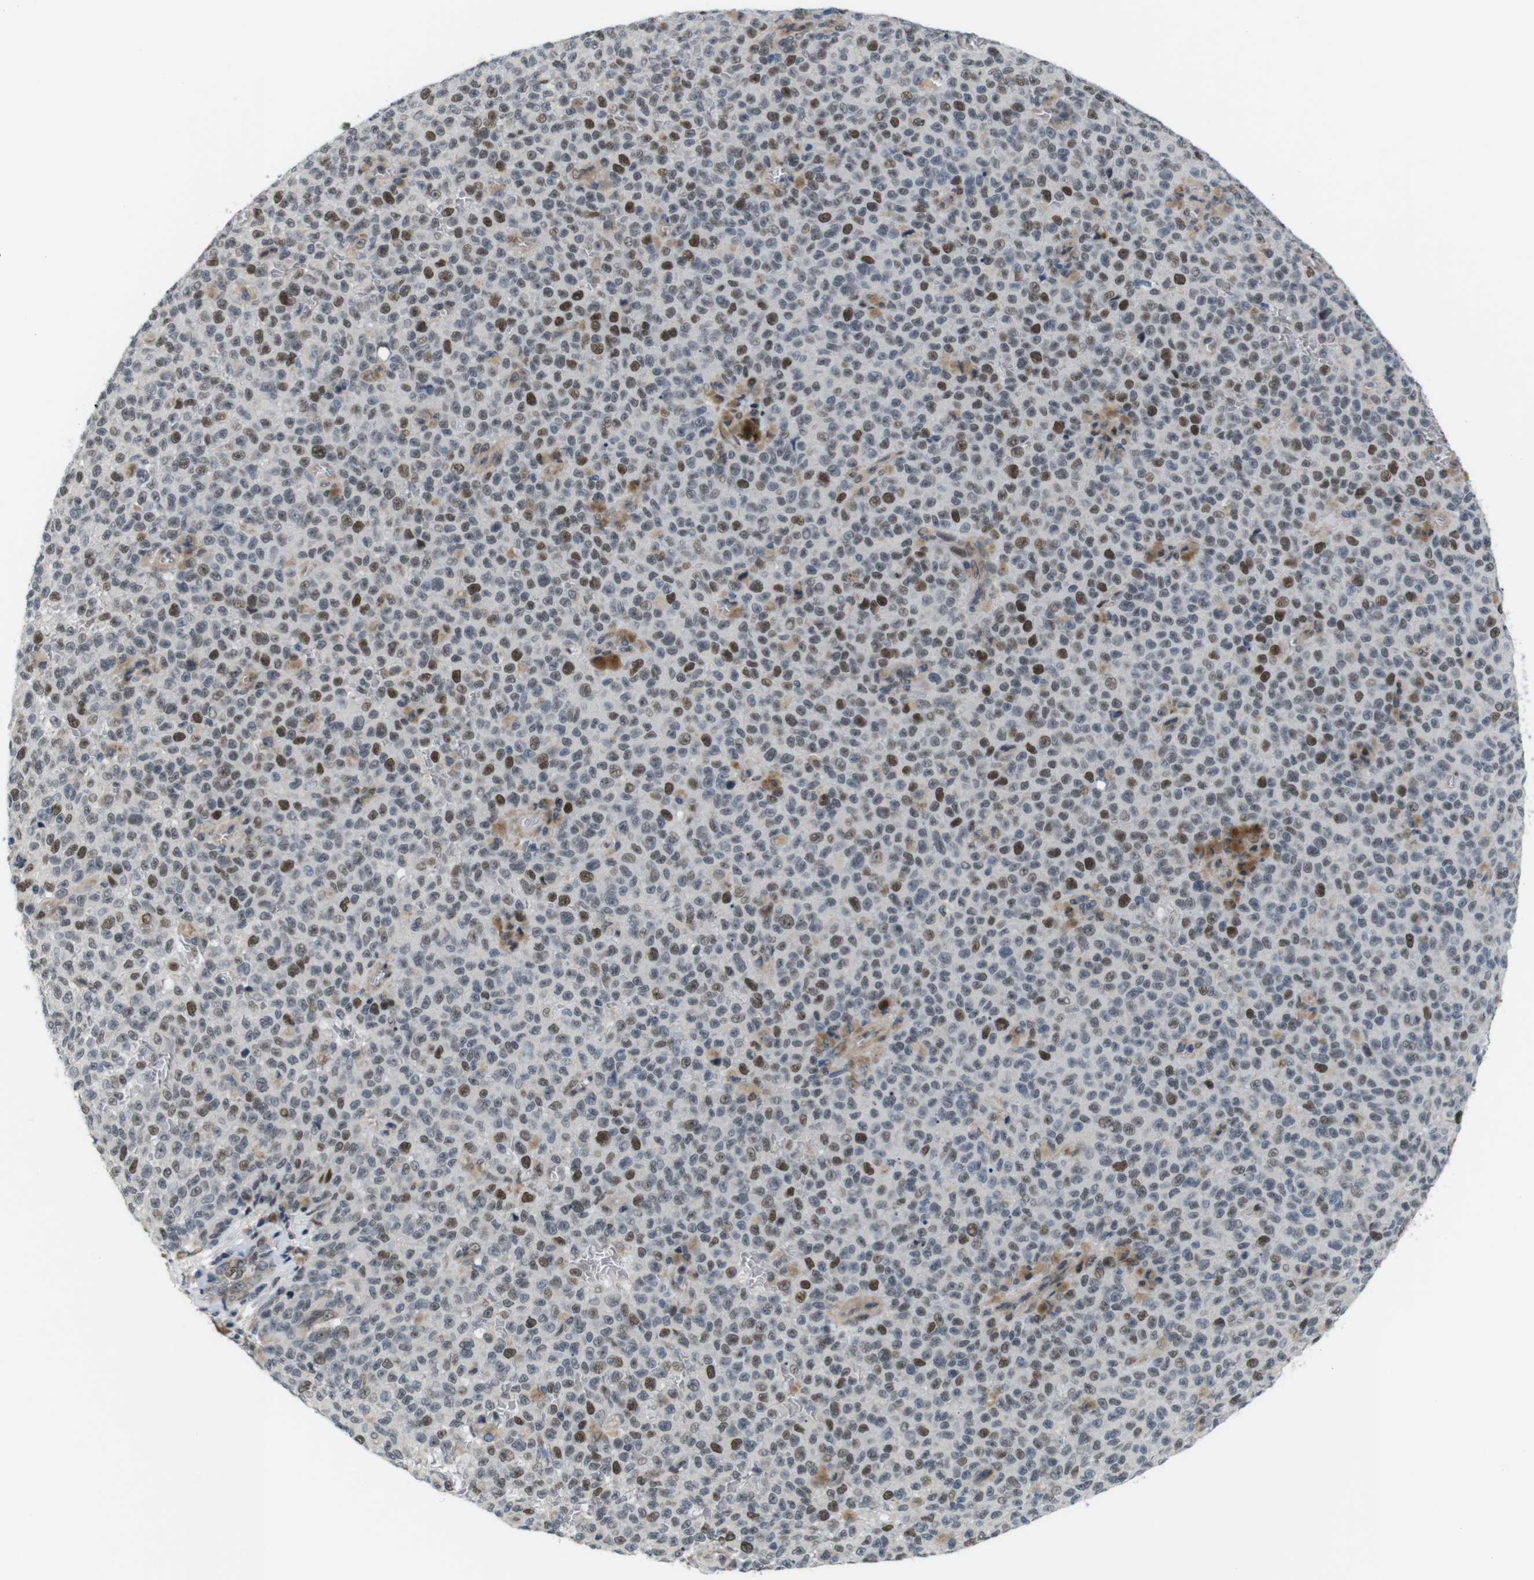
{"staining": {"intensity": "moderate", "quantity": "25%-75%", "location": "nuclear"}, "tissue": "melanoma", "cell_type": "Tumor cells", "image_type": "cancer", "snomed": [{"axis": "morphology", "description": "Malignant melanoma, NOS"}, {"axis": "topography", "description": "Skin"}], "caption": "Protein staining exhibits moderate nuclear positivity in approximately 25%-75% of tumor cells in melanoma.", "gene": "SMCO2", "patient": {"sex": "female", "age": 82}}